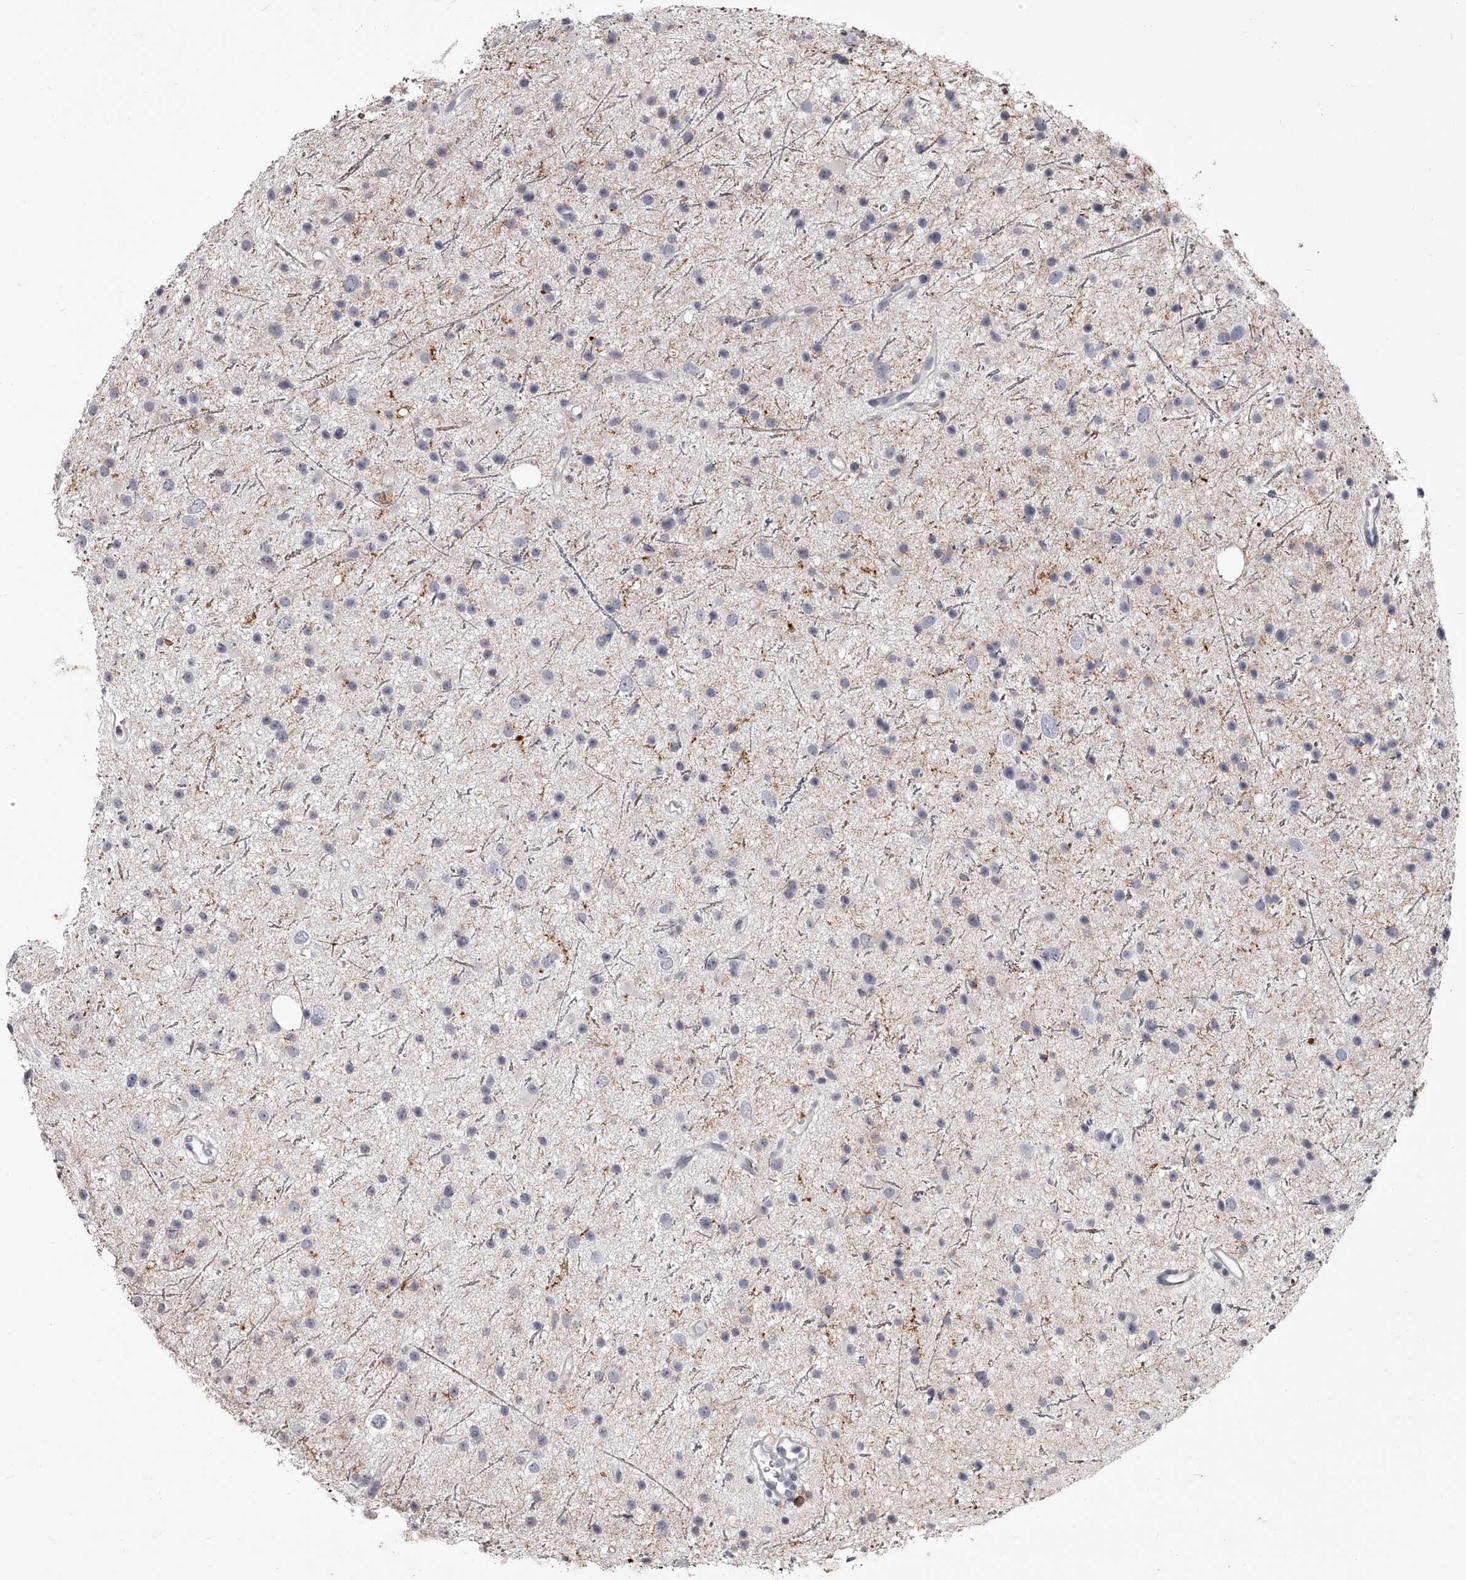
{"staining": {"intensity": "negative", "quantity": "none", "location": "none"}, "tissue": "glioma", "cell_type": "Tumor cells", "image_type": "cancer", "snomed": [{"axis": "morphology", "description": "Glioma, malignant, Low grade"}, {"axis": "topography", "description": "Cerebral cortex"}], "caption": "Tumor cells are negative for brown protein staining in glioma.", "gene": "PACSIN1", "patient": {"sex": "female", "age": 39}}